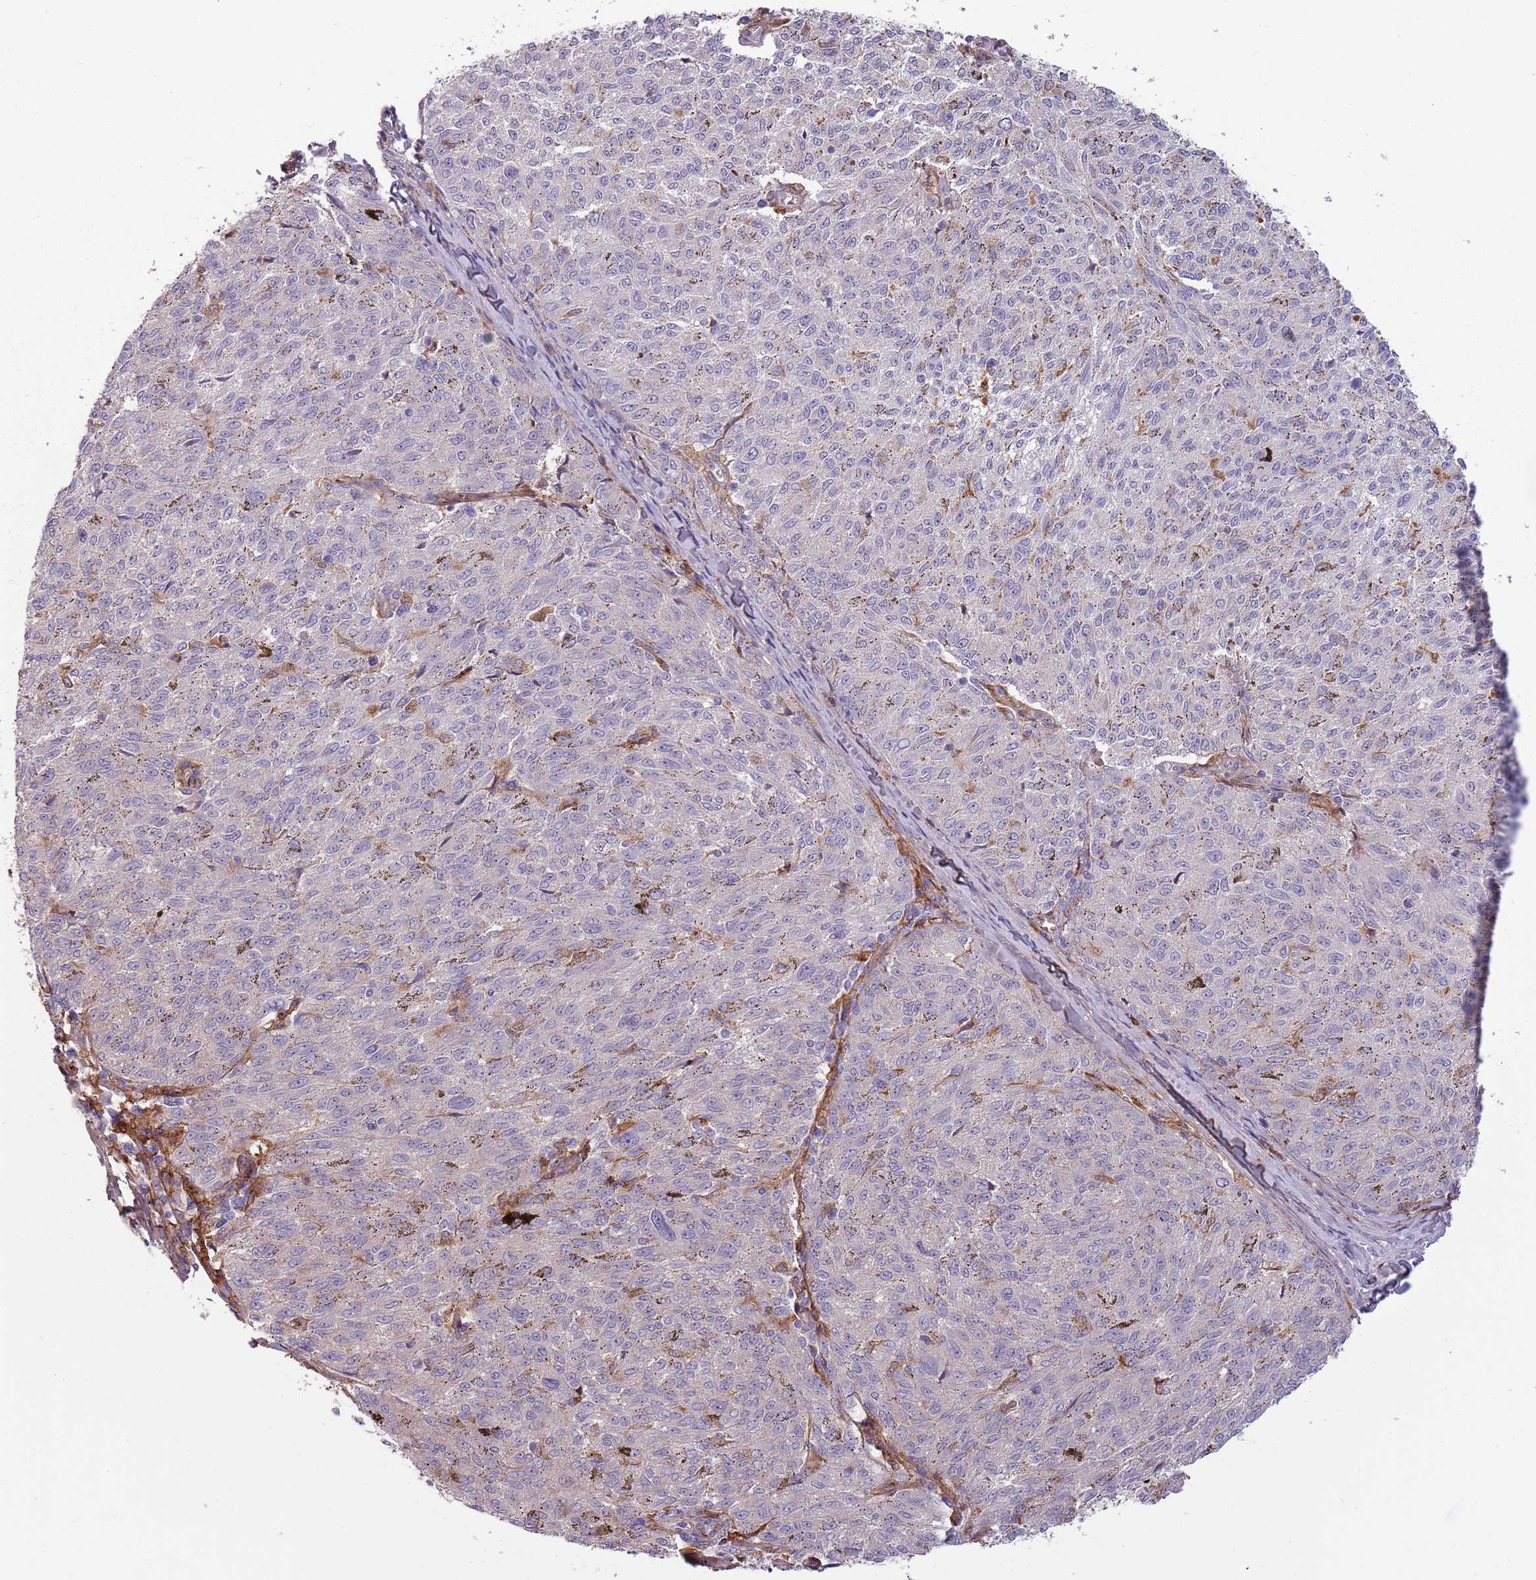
{"staining": {"intensity": "negative", "quantity": "none", "location": "none"}, "tissue": "melanoma", "cell_type": "Tumor cells", "image_type": "cancer", "snomed": [{"axis": "morphology", "description": "Malignant melanoma, NOS"}, {"axis": "topography", "description": "Skin"}], "caption": "Immunohistochemistry (IHC) micrograph of human malignant melanoma stained for a protein (brown), which reveals no staining in tumor cells. (Brightfield microscopy of DAB (3,3'-diaminobenzidine) IHC at high magnification).", "gene": "NADK", "patient": {"sex": "female", "age": 72}}